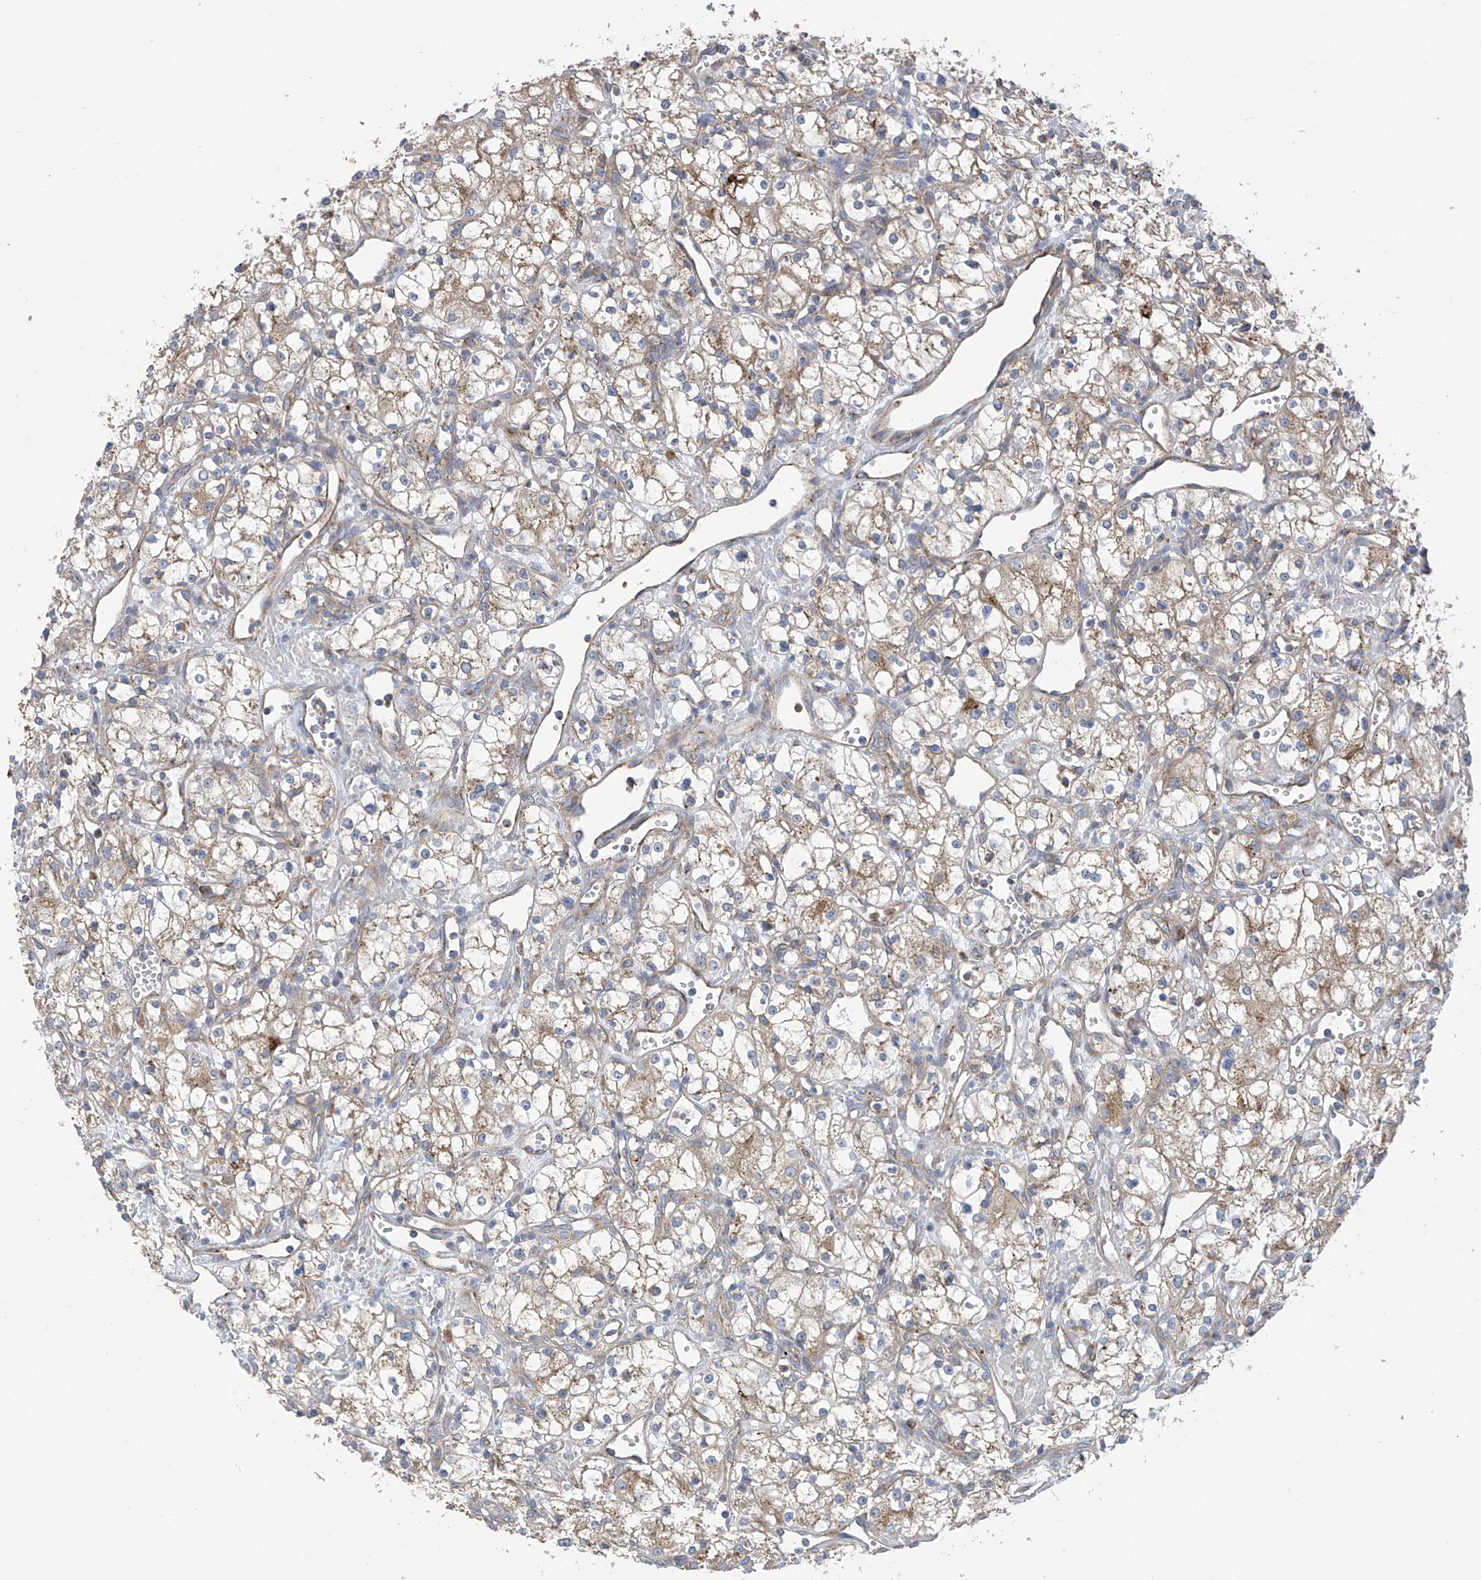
{"staining": {"intensity": "weak", "quantity": "25%-75%", "location": "cytoplasmic/membranous"}, "tissue": "renal cancer", "cell_type": "Tumor cells", "image_type": "cancer", "snomed": [{"axis": "morphology", "description": "Adenocarcinoma, NOS"}, {"axis": "topography", "description": "Kidney"}], "caption": "Protein analysis of renal adenocarcinoma tissue exhibits weak cytoplasmic/membranous positivity in approximately 25%-75% of tumor cells. The staining was performed using DAB, with brown indicating positive protein expression. Nuclei are stained blue with hematoxylin.", "gene": "ITM2B", "patient": {"sex": "male", "age": 59}}